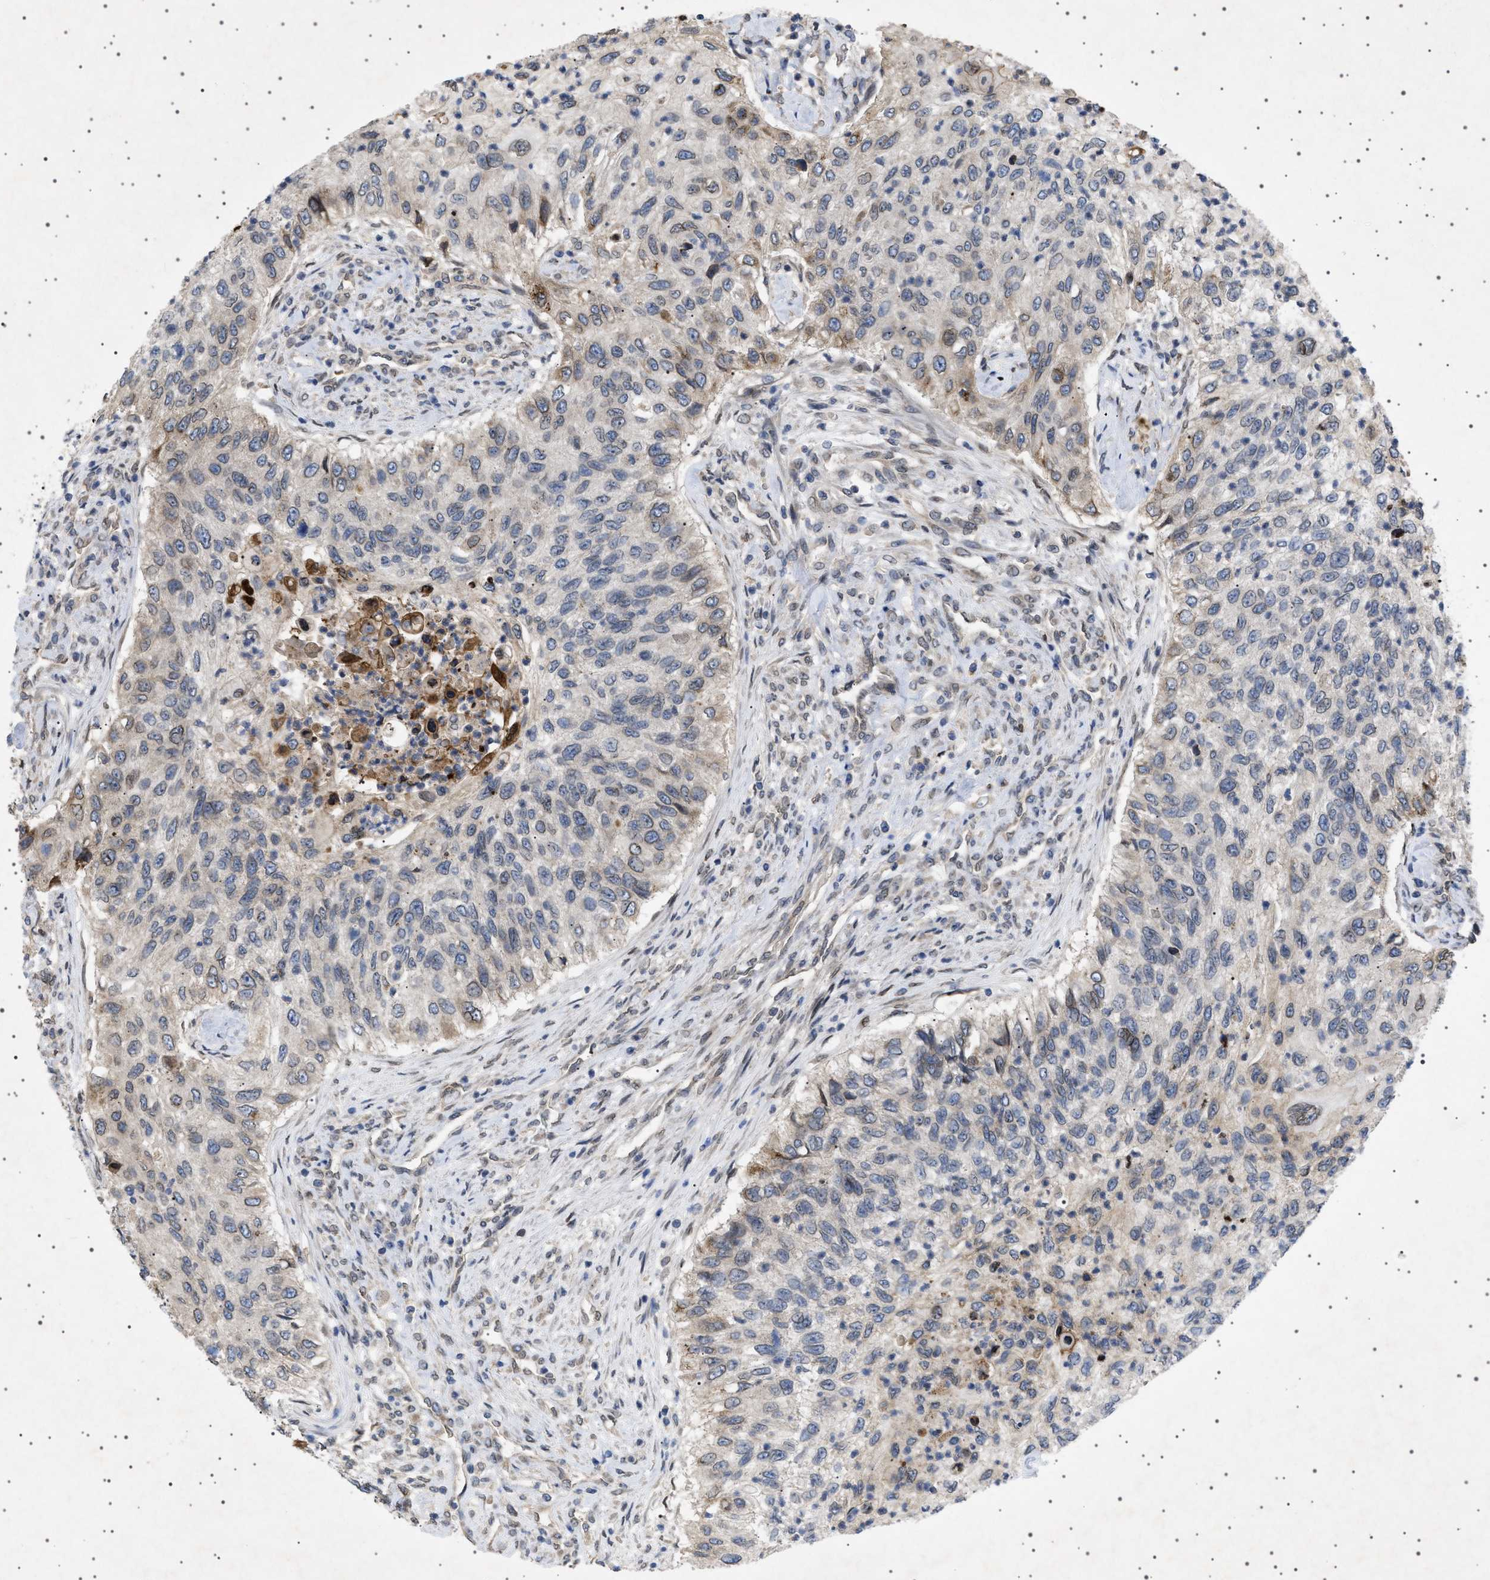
{"staining": {"intensity": "weak", "quantity": "<25%", "location": "cytoplasmic/membranous,nuclear"}, "tissue": "urothelial cancer", "cell_type": "Tumor cells", "image_type": "cancer", "snomed": [{"axis": "morphology", "description": "Urothelial carcinoma, High grade"}, {"axis": "topography", "description": "Urinary bladder"}], "caption": "This image is of urothelial cancer stained with immunohistochemistry (IHC) to label a protein in brown with the nuclei are counter-stained blue. There is no expression in tumor cells. (DAB (3,3'-diaminobenzidine) immunohistochemistry (IHC) with hematoxylin counter stain).", "gene": "NUP93", "patient": {"sex": "female", "age": 60}}